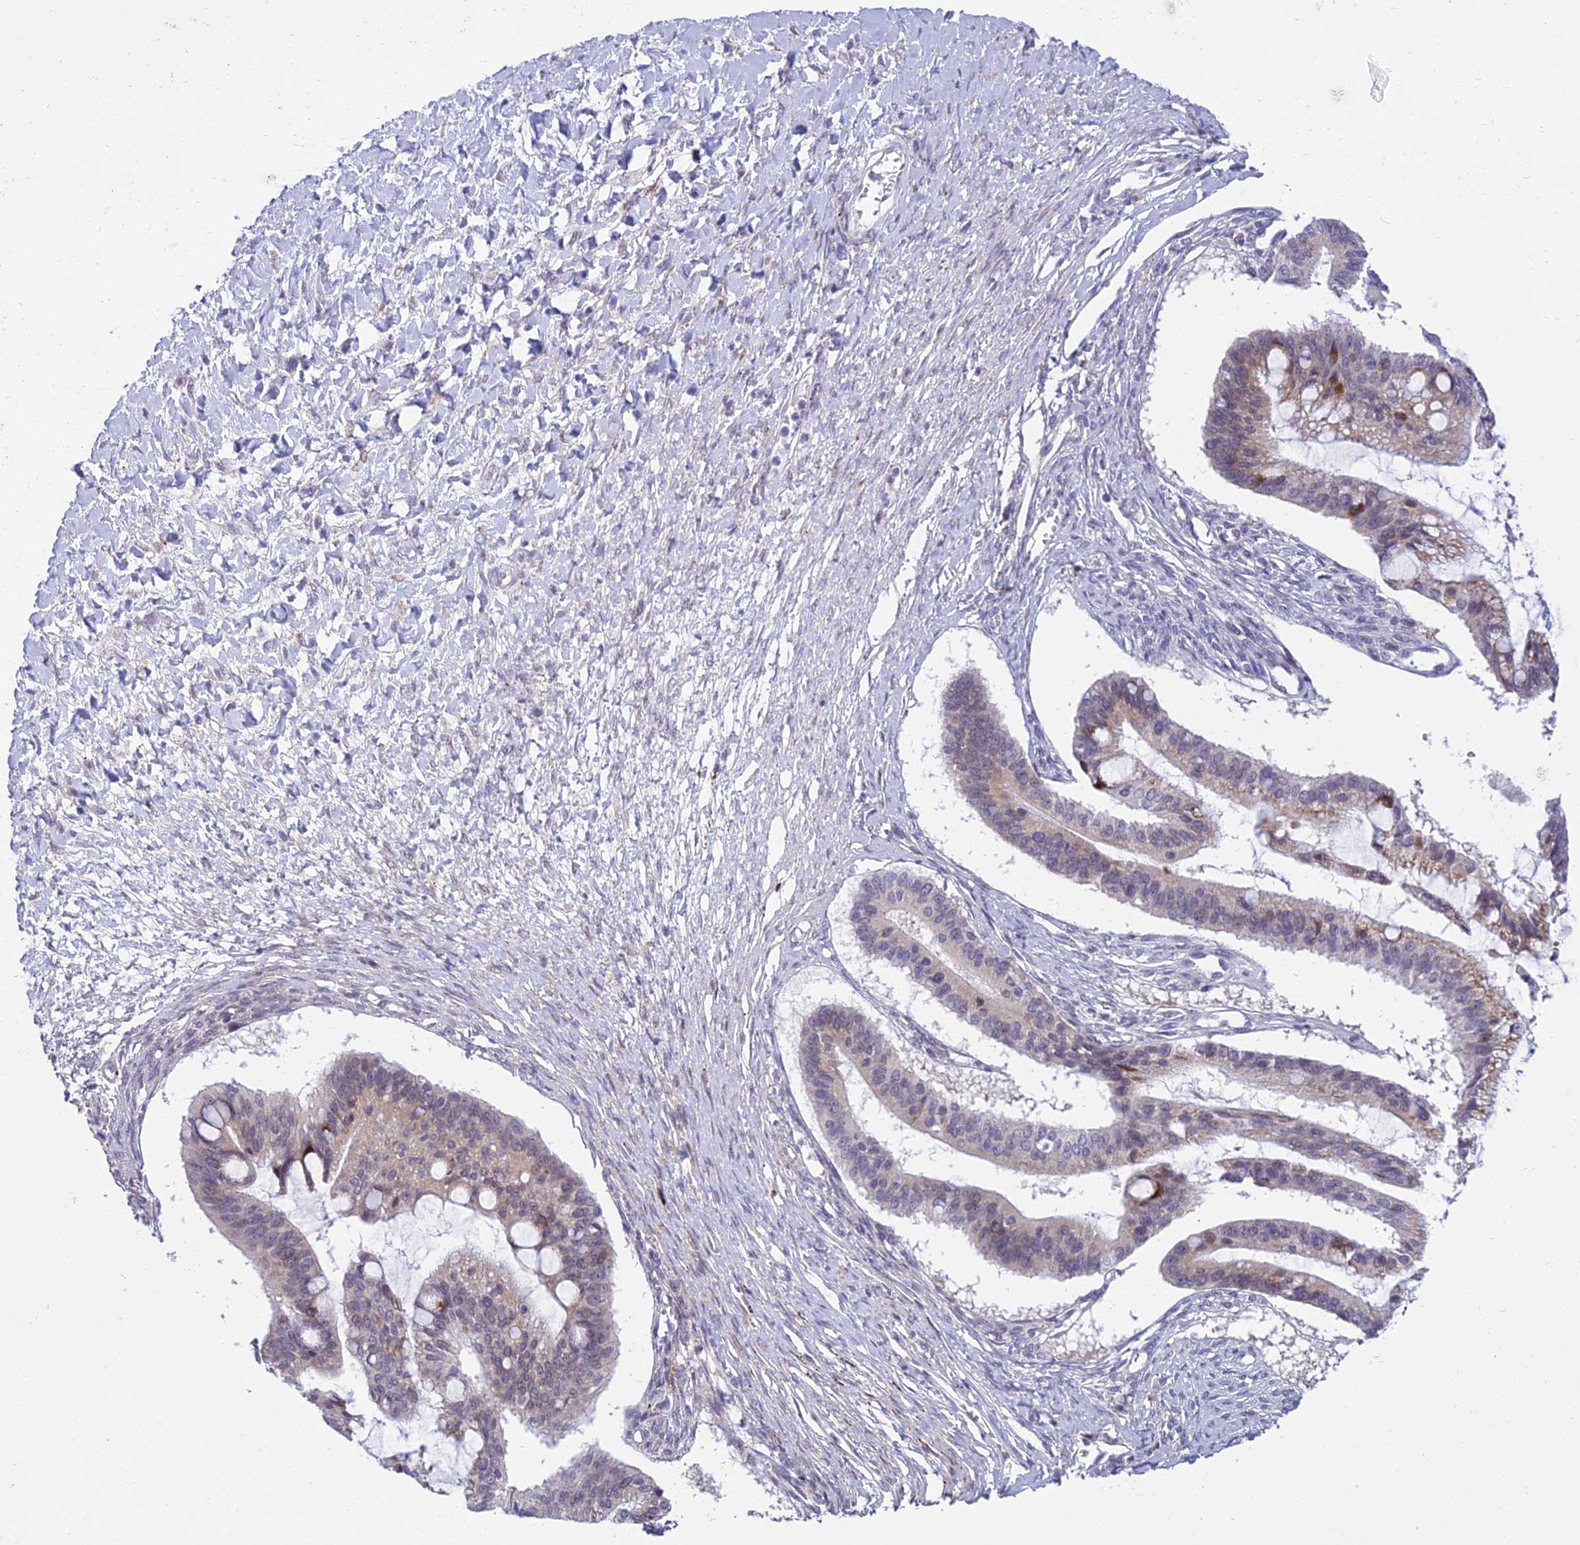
{"staining": {"intensity": "moderate", "quantity": "<25%", "location": "cytoplasmic/membranous"}, "tissue": "ovarian cancer", "cell_type": "Tumor cells", "image_type": "cancer", "snomed": [{"axis": "morphology", "description": "Cystadenocarcinoma, mucinous, NOS"}, {"axis": "topography", "description": "Ovary"}], "caption": "Immunohistochemistry (IHC) (DAB) staining of ovarian cancer (mucinous cystadenocarcinoma) reveals moderate cytoplasmic/membranous protein staining in approximately <25% of tumor cells. The protein is stained brown, and the nuclei are stained in blue (DAB (3,3'-diaminobenzidine) IHC with brightfield microscopy, high magnification).", "gene": "NEURL2", "patient": {"sex": "female", "age": 73}}